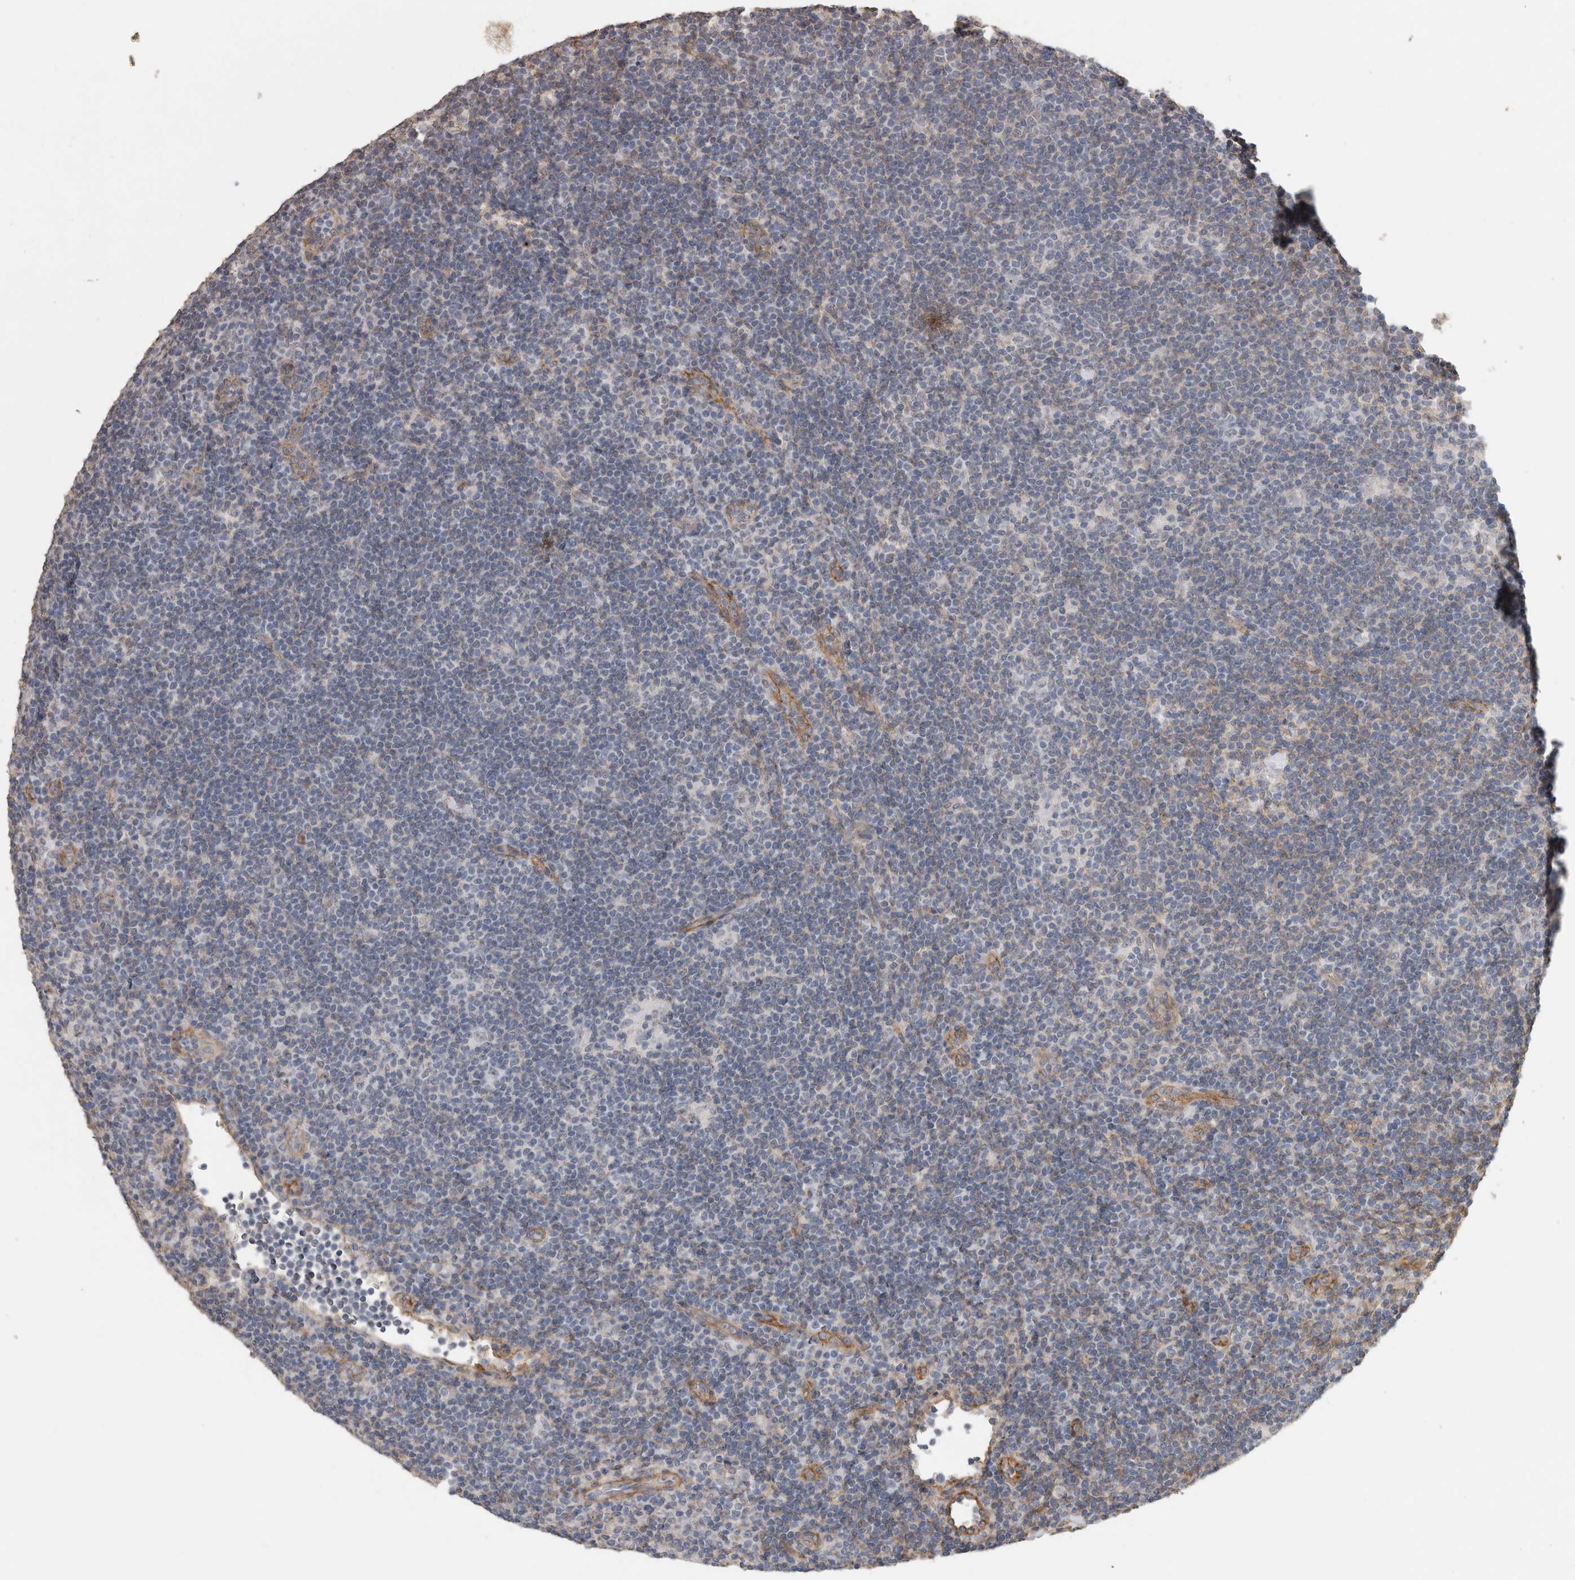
{"staining": {"intensity": "negative", "quantity": "none", "location": "none"}, "tissue": "lymphoma", "cell_type": "Tumor cells", "image_type": "cancer", "snomed": [{"axis": "morphology", "description": "Hodgkin's disease, NOS"}, {"axis": "topography", "description": "Lymph node"}], "caption": "A histopathology image of Hodgkin's disease stained for a protein reveals no brown staining in tumor cells. (DAB IHC, high magnification).", "gene": "RECK", "patient": {"sex": "female", "age": 57}}